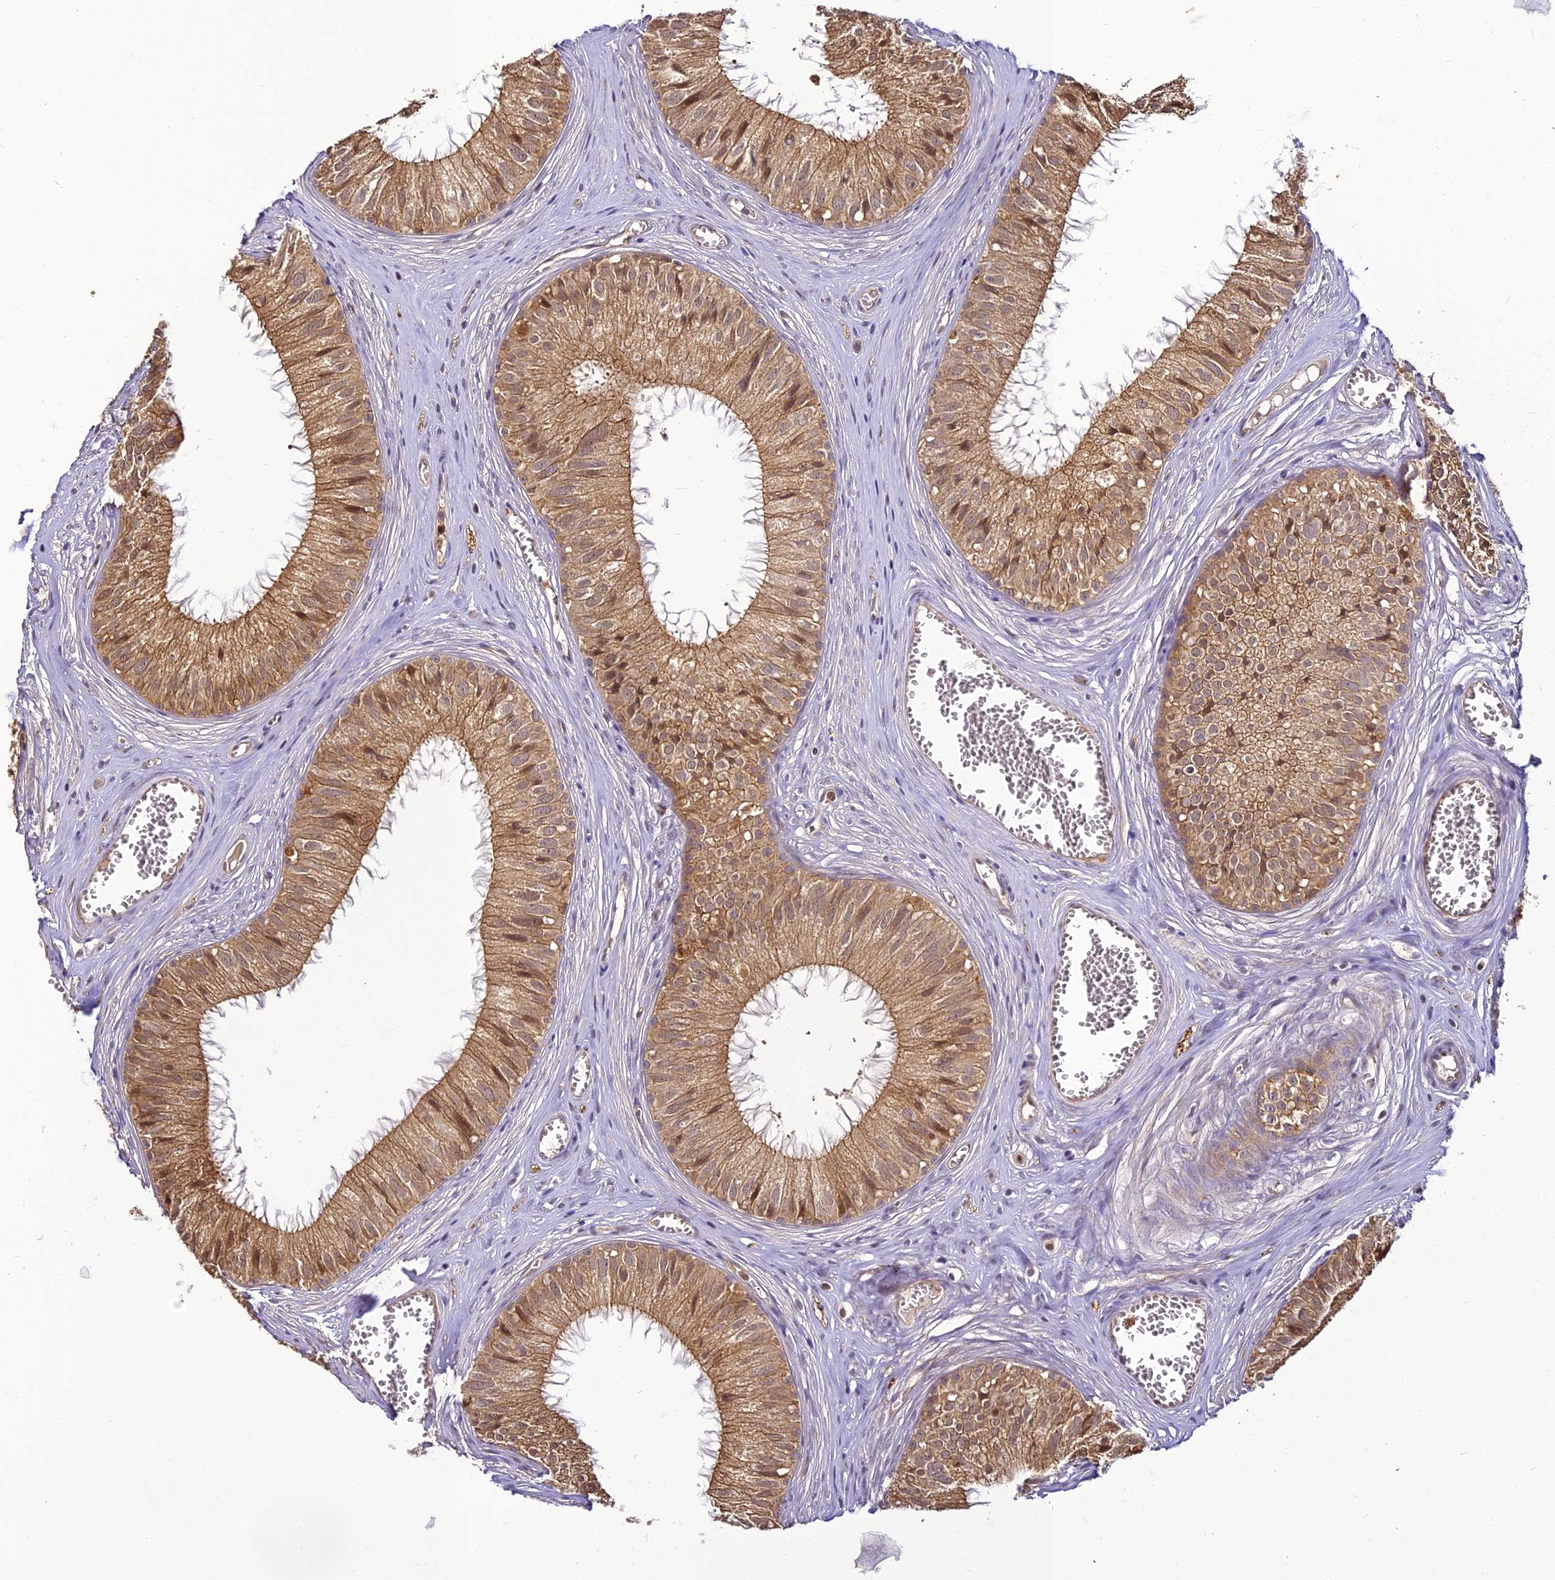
{"staining": {"intensity": "moderate", "quantity": ">75%", "location": "cytoplasmic/membranous"}, "tissue": "epididymis", "cell_type": "Glandular cells", "image_type": "normal", "snomed": [{"axis": "morphology", "description": "Normal tissue, NOS"}, {"axis": "topography", "description": "Epididymis"}], "caption": "Brown immunohistochemical staining in normal epididymis exhibits moderate cytoplasmic/membranous positivity in approximately >75% of glandular cells. Using DAB (brown) and hematoxylin (blue) stains, captured at high magnification using brightfield microscopy.", "gene": "BCDIN3D", "patient": {"sex": "male", "age": 36}}